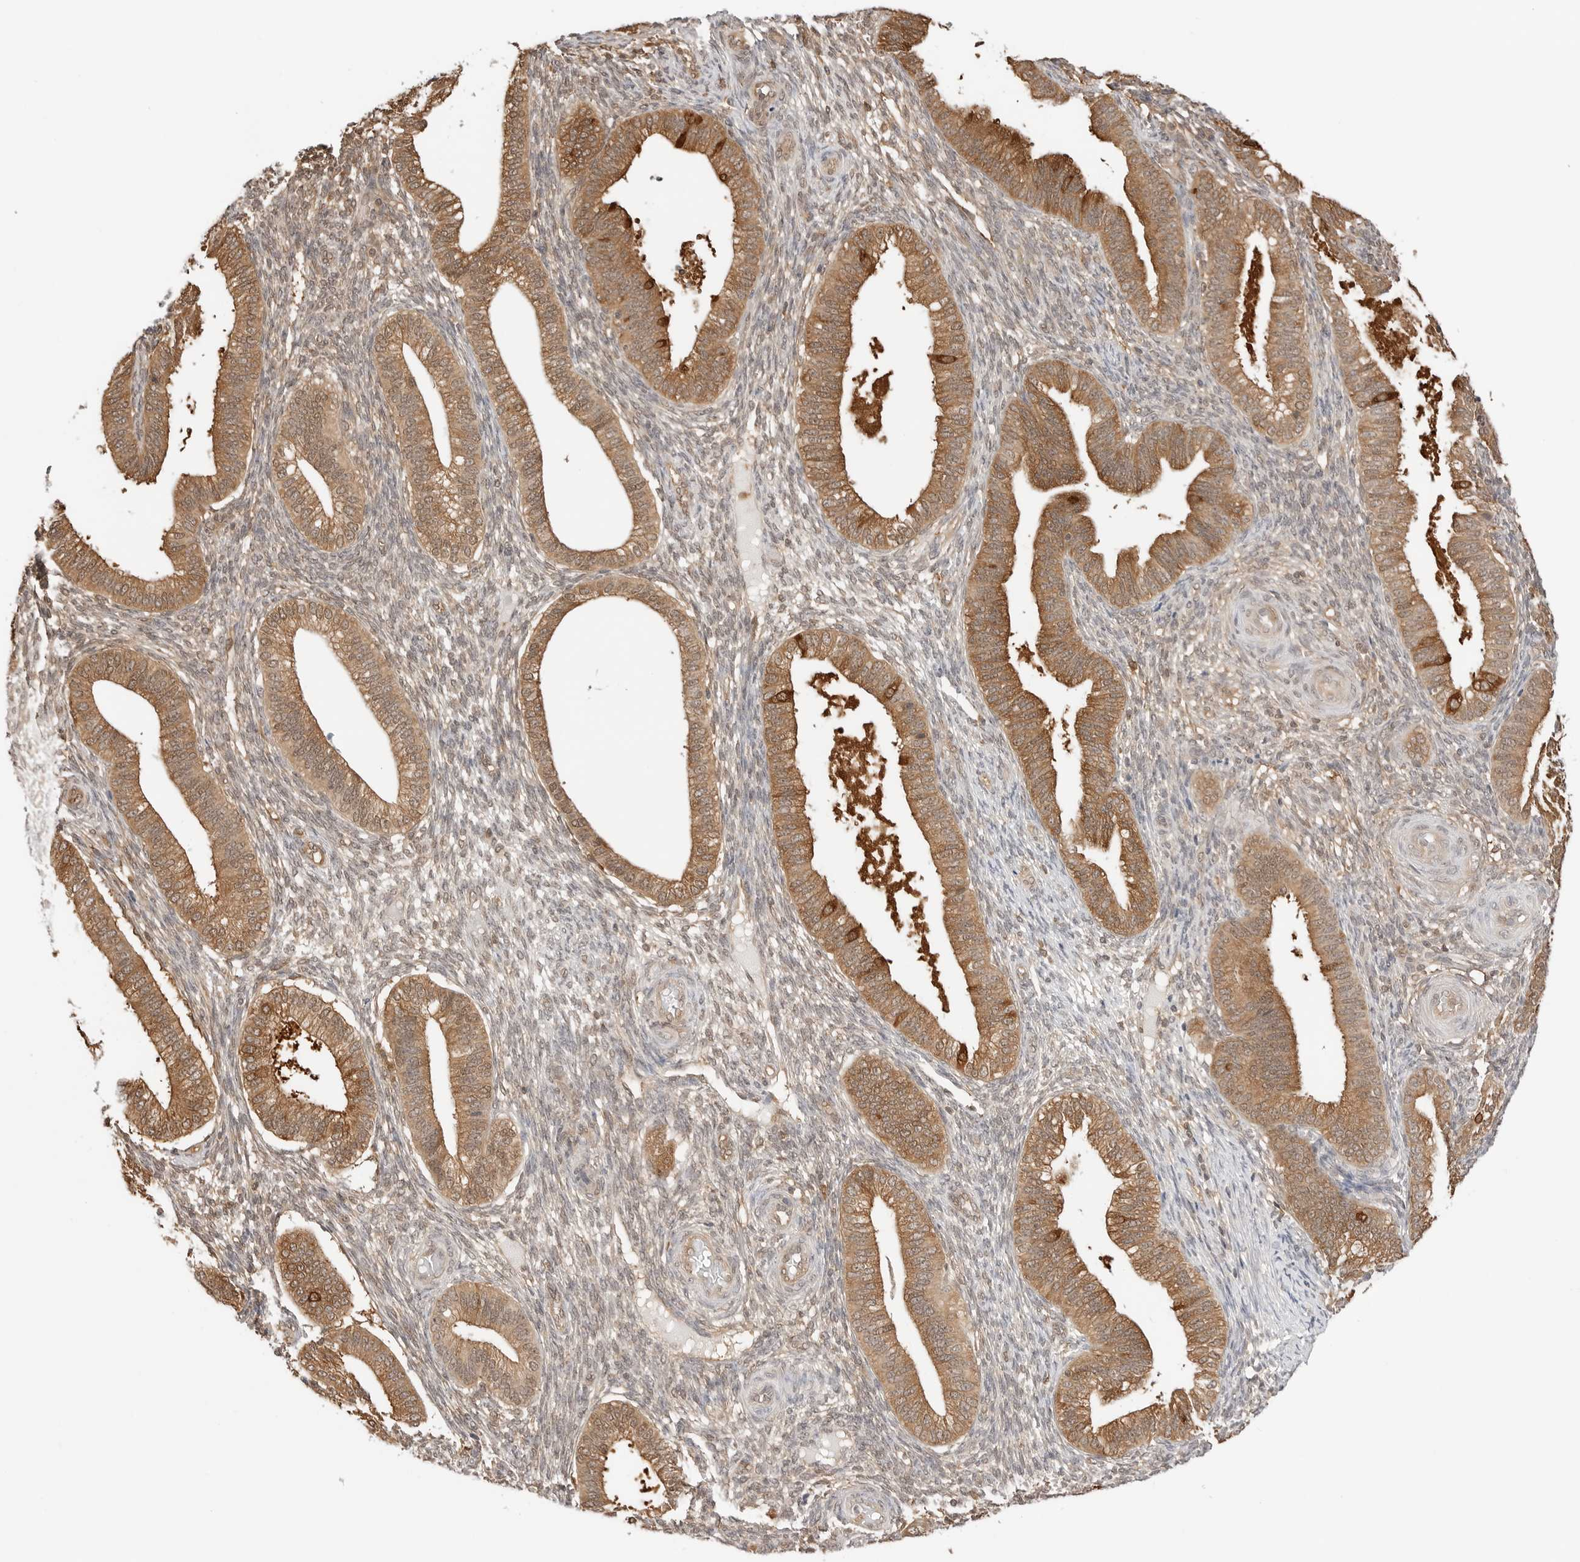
{"staining": {"intensity": "weak", "quantity": "25%-75%", "location": "cytoplasmic/membranous,nuclear"}, "tissue": "endometrium", "cell_type": "Cells in endometrial stroma", "image_type": "normal", "snomed": [{"axis": "morphology", "description": "Normal tissue, NOS"}, {"axis": "topography", "description": "Endometrium"}], "caption": "Weak cytoplasmic/membranous,nuclear staining for a protein is identified in approximately 25%-75% of cells in endometrial stroma of benign endometrium using immunohistochemistry.", "gene": "NUDC", "patient": {"sex": "female", "age": 39}}